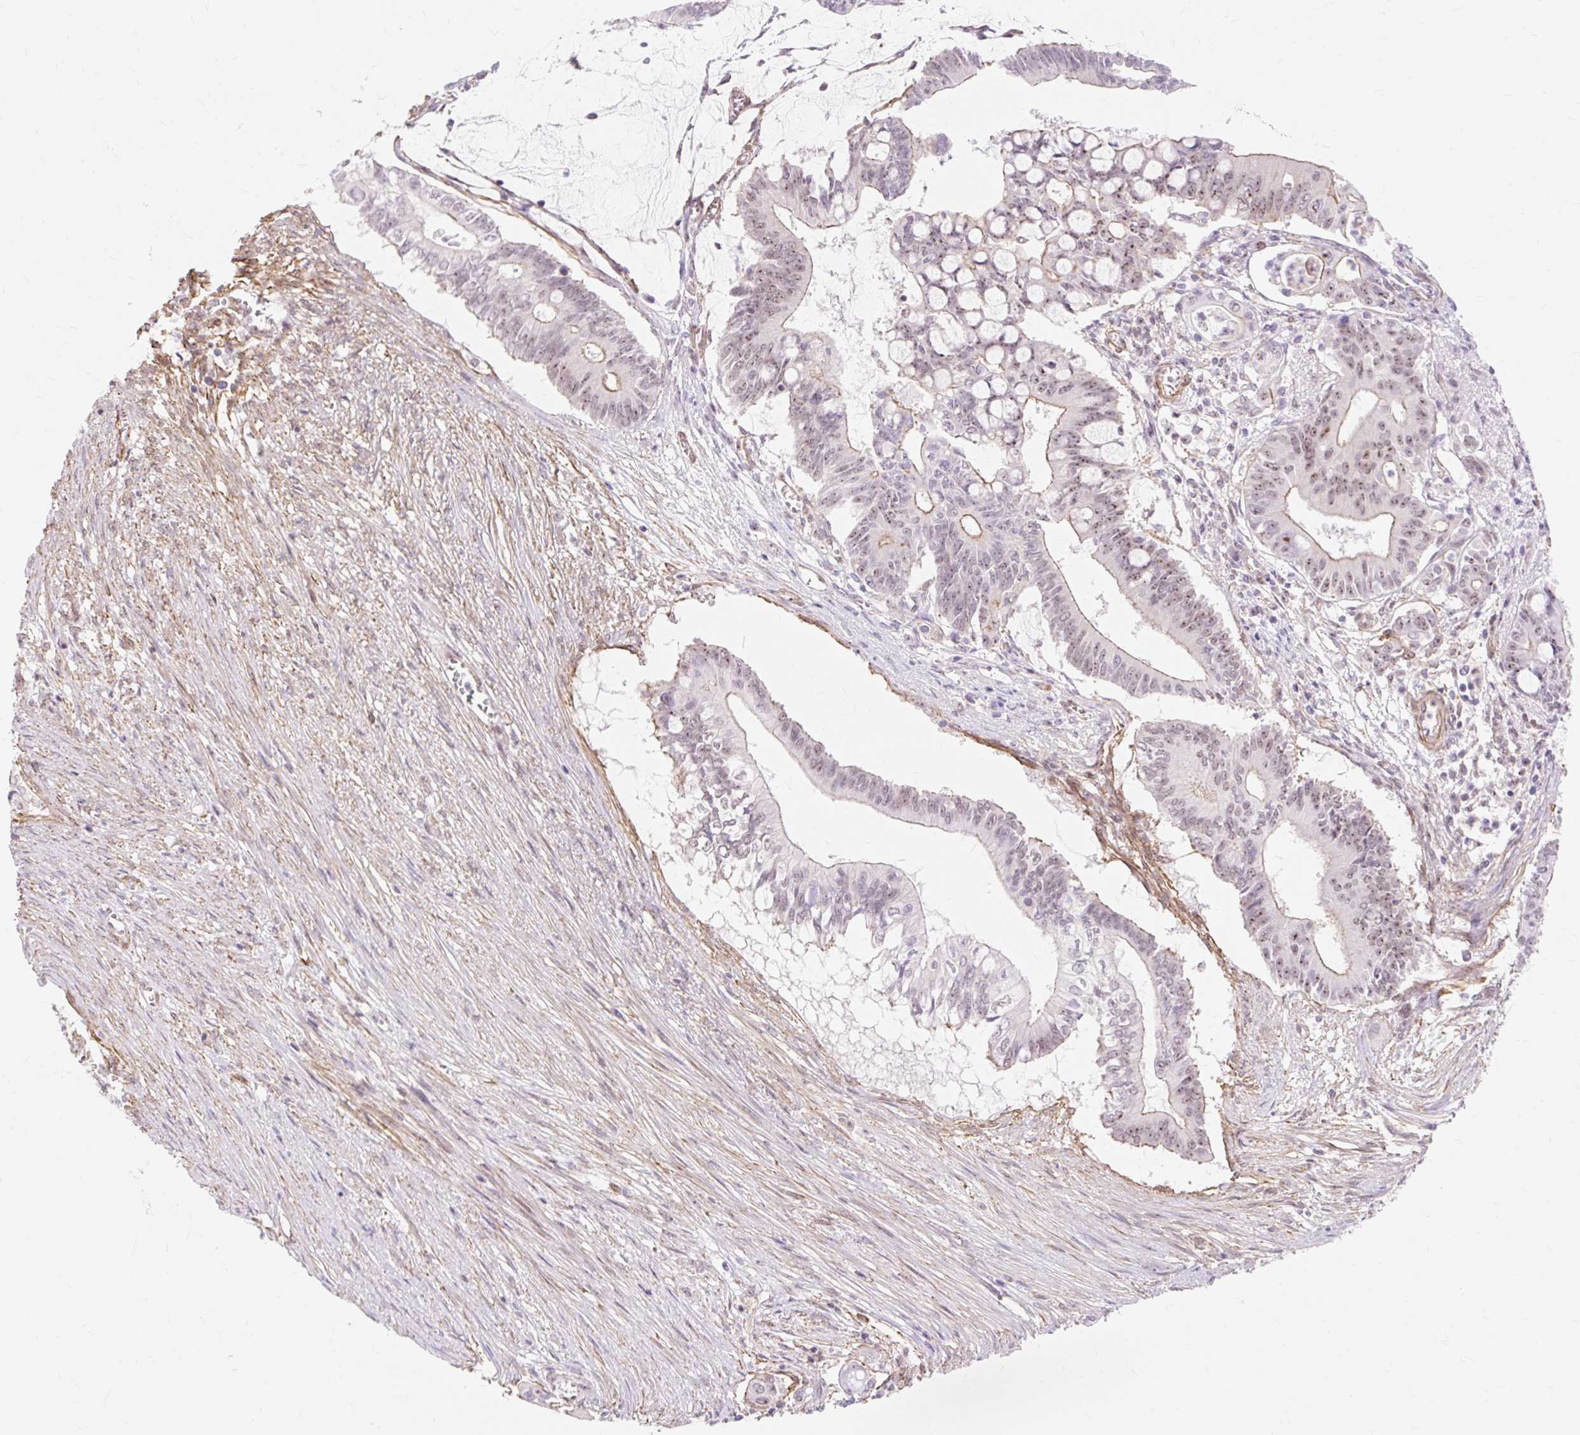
{"staining": {"intensity": "moderate", "quantity": "25%-75%", "location": "cytoplasmic/membranous,nuclear"}, "tissue": "pancreatic cancer", "cell_type": "Tumor cells", "image_type": "cancer", "snomed": [{"axis": "morphology", "description": "Adenocarcinoma, NOS"}, {"axis": "topography", "description": "Pancreas"}], "caption": "A micrograph of adenocarcinoma (pancreatic) stained for a protein demonstrates moderate cytoplasmic/membranous and nuclear brown staining in tumor cells.", "gene": "OBP2A", "patient": {"sex": "male", "age": 68}}